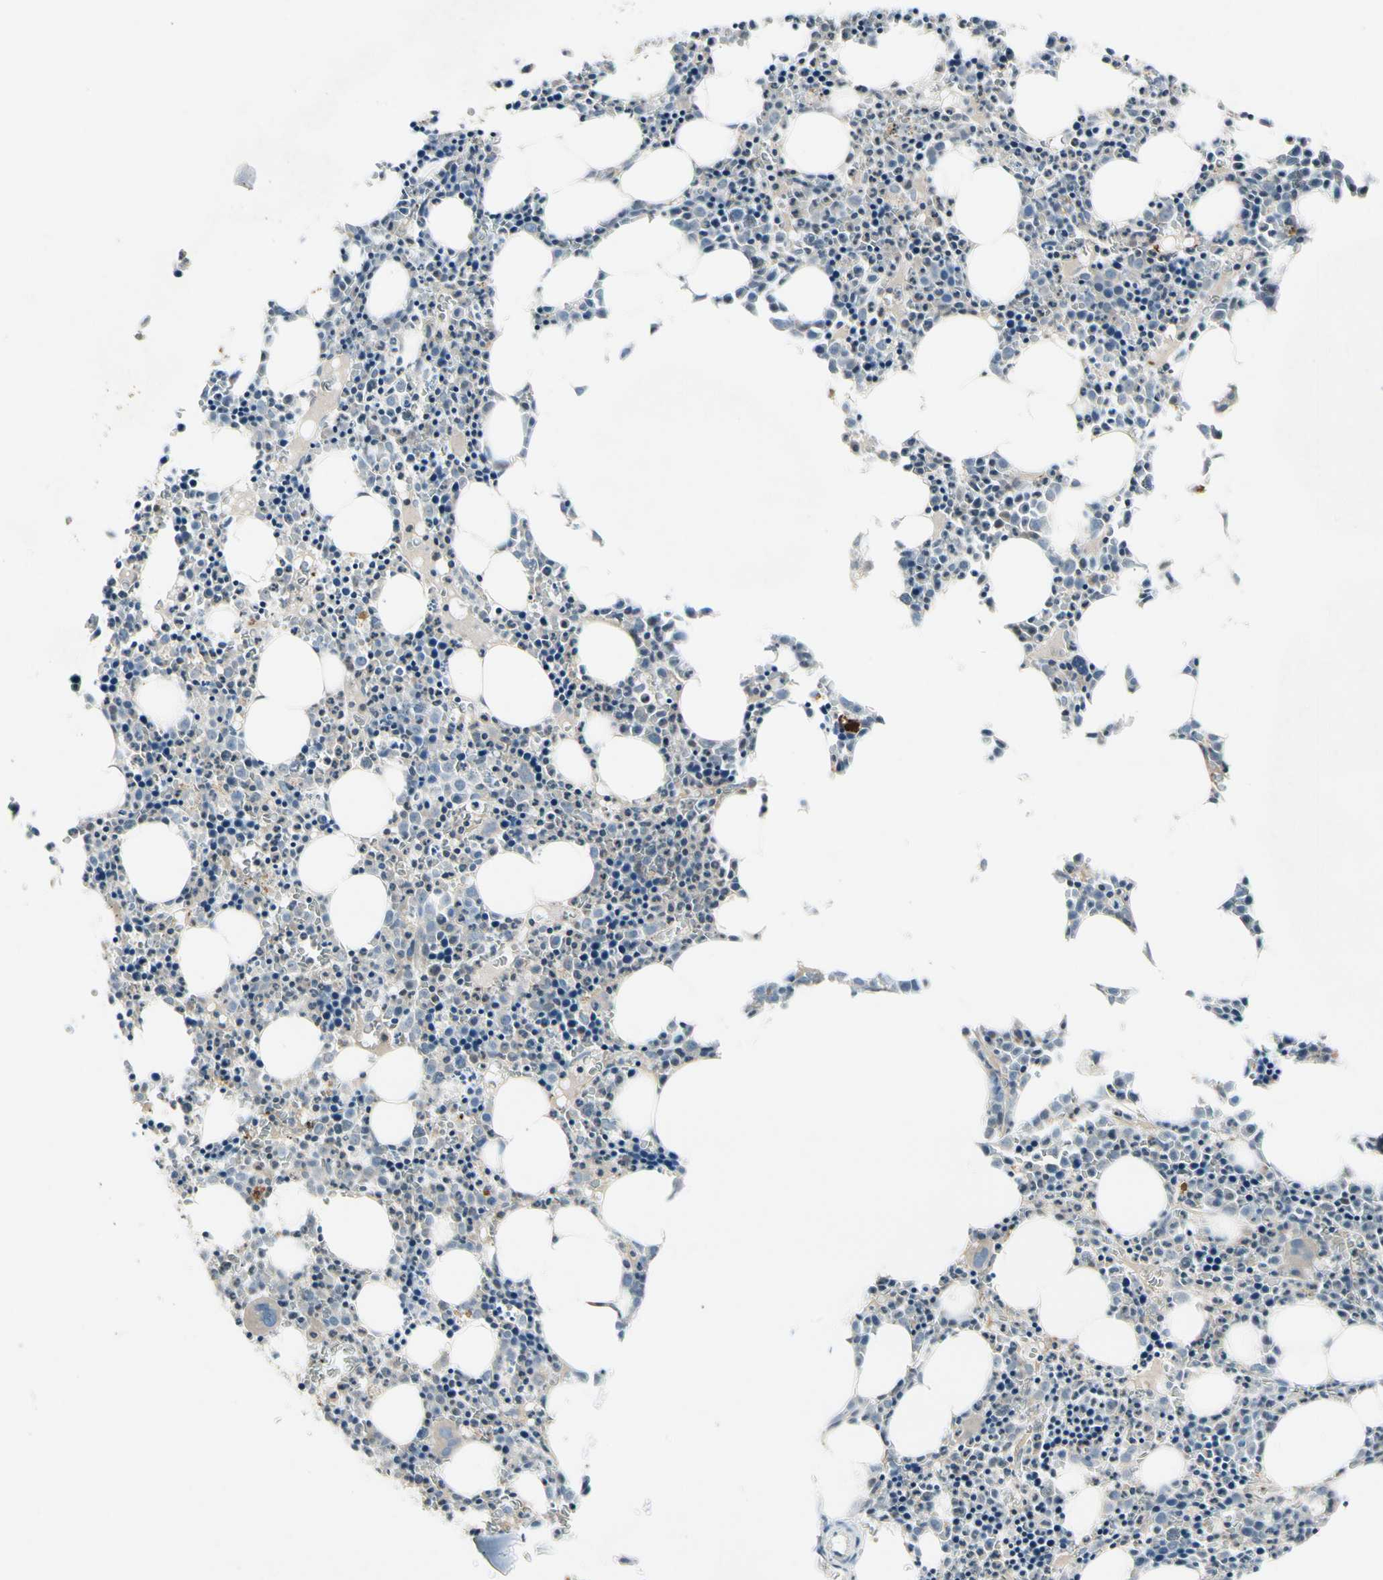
{"staining": {"intensity": "weak", "quantity": "<25%", "location": "cytoplasmic/membranous"}, "tissue": "bone marrow", "cell_type": "Hematopoietic cells", "image_type": "normal", "snomed": [{"axis": "morphology", "description": "Normal tissue, NOS"}, {"axis": "morphology", "description": "Inflammation, NOS"}, {"axis": "topography", "description": "Bone marrow"}], "caption": "Human bone marrow stained for a protein using immunohistochemistry reveals no positivity in hematopoietic cells.", "gene": "NMI", "patient": {"sex": "female", "age": 17}}